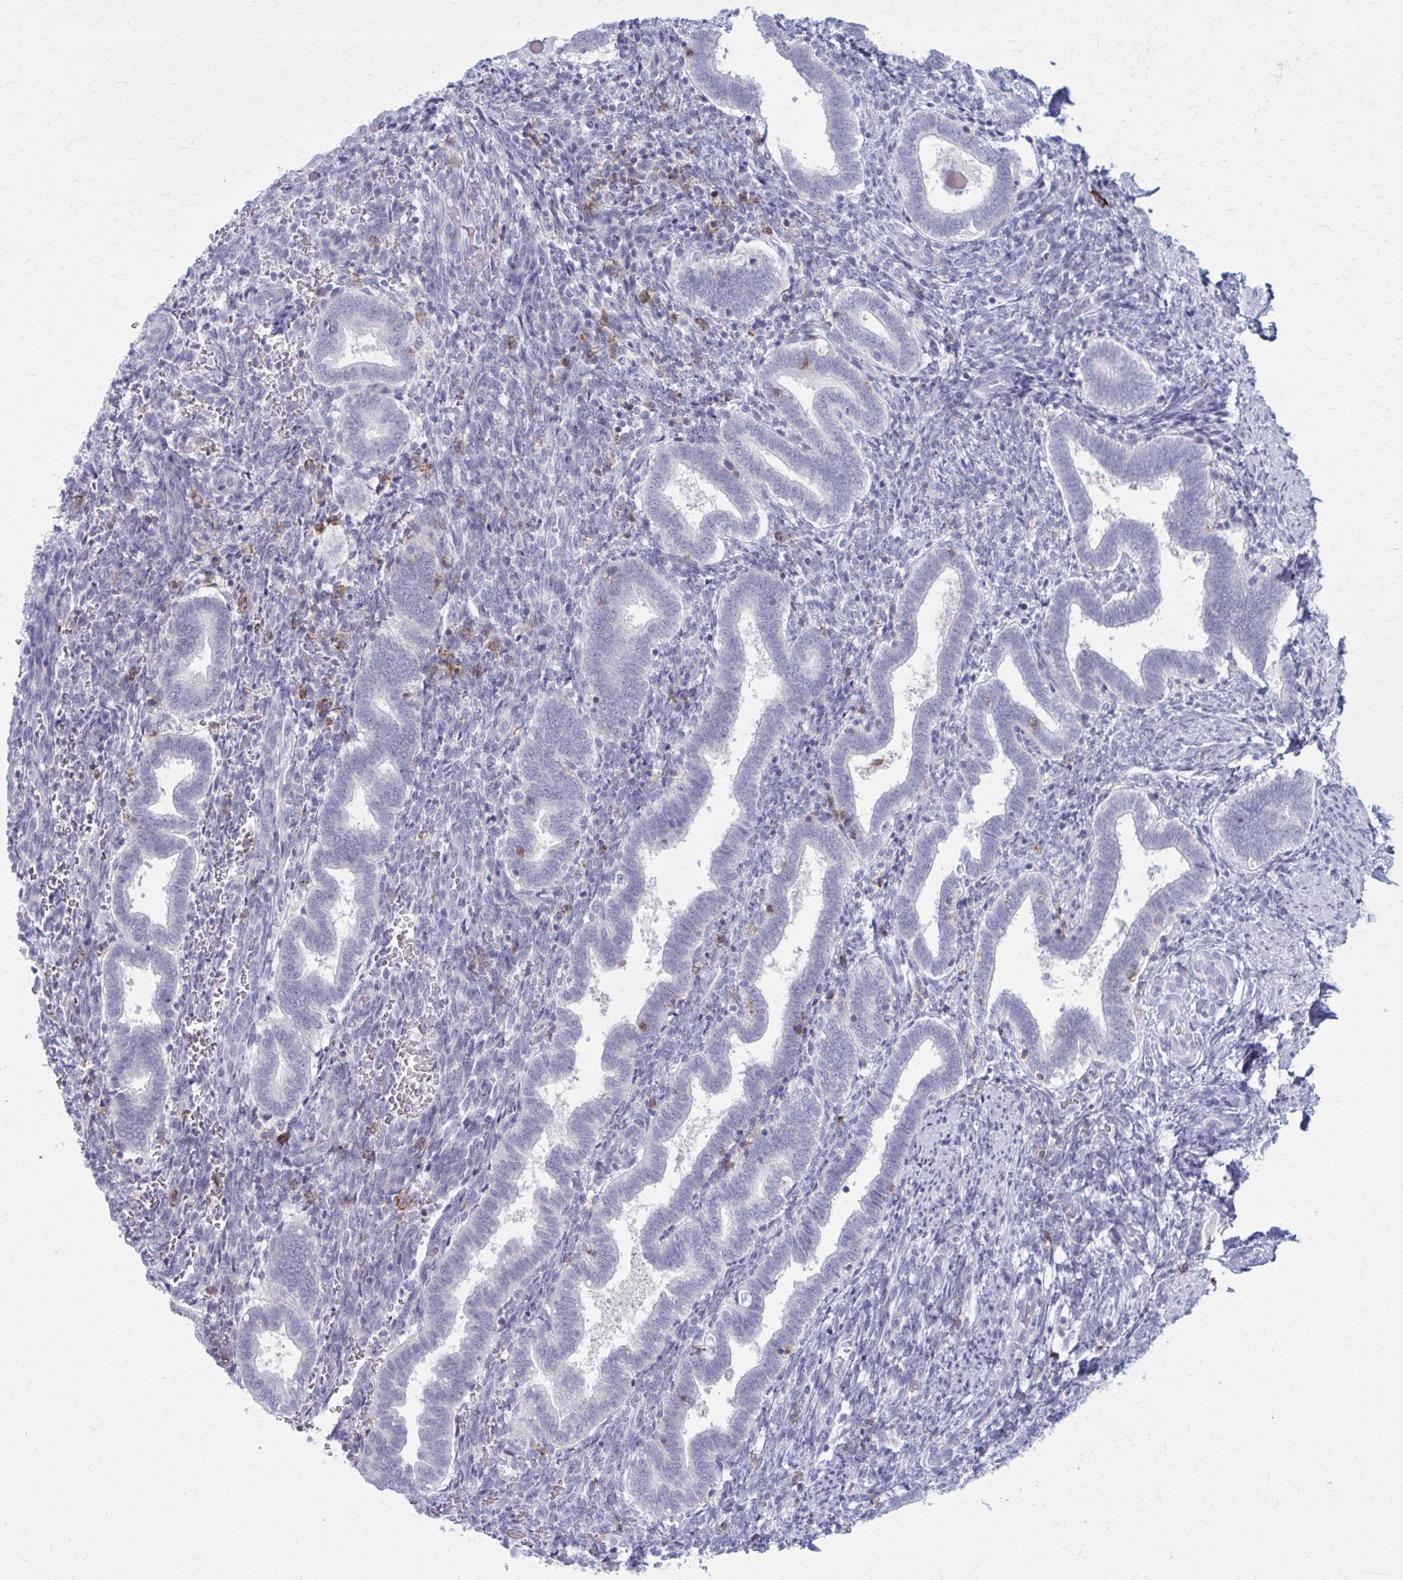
{"staining": {"intensity": "negative", "quantity": "none", "location": "none"}, "tissue": "endometrium", "cell_type": "Cells in endometrial stroma", "image_type": "normal", "snomed": [{"axis": "morphology", "description": "Normal tissue, NOS"}, {"axis": "topography", "description": "Endometrium"}], "caption": "This is an immunohistochemistry image of benign endometrium. There is no expression in cells in endometrial stroma.", "gene": "CD38", "patient": {"sex": "female", "age": 34}}